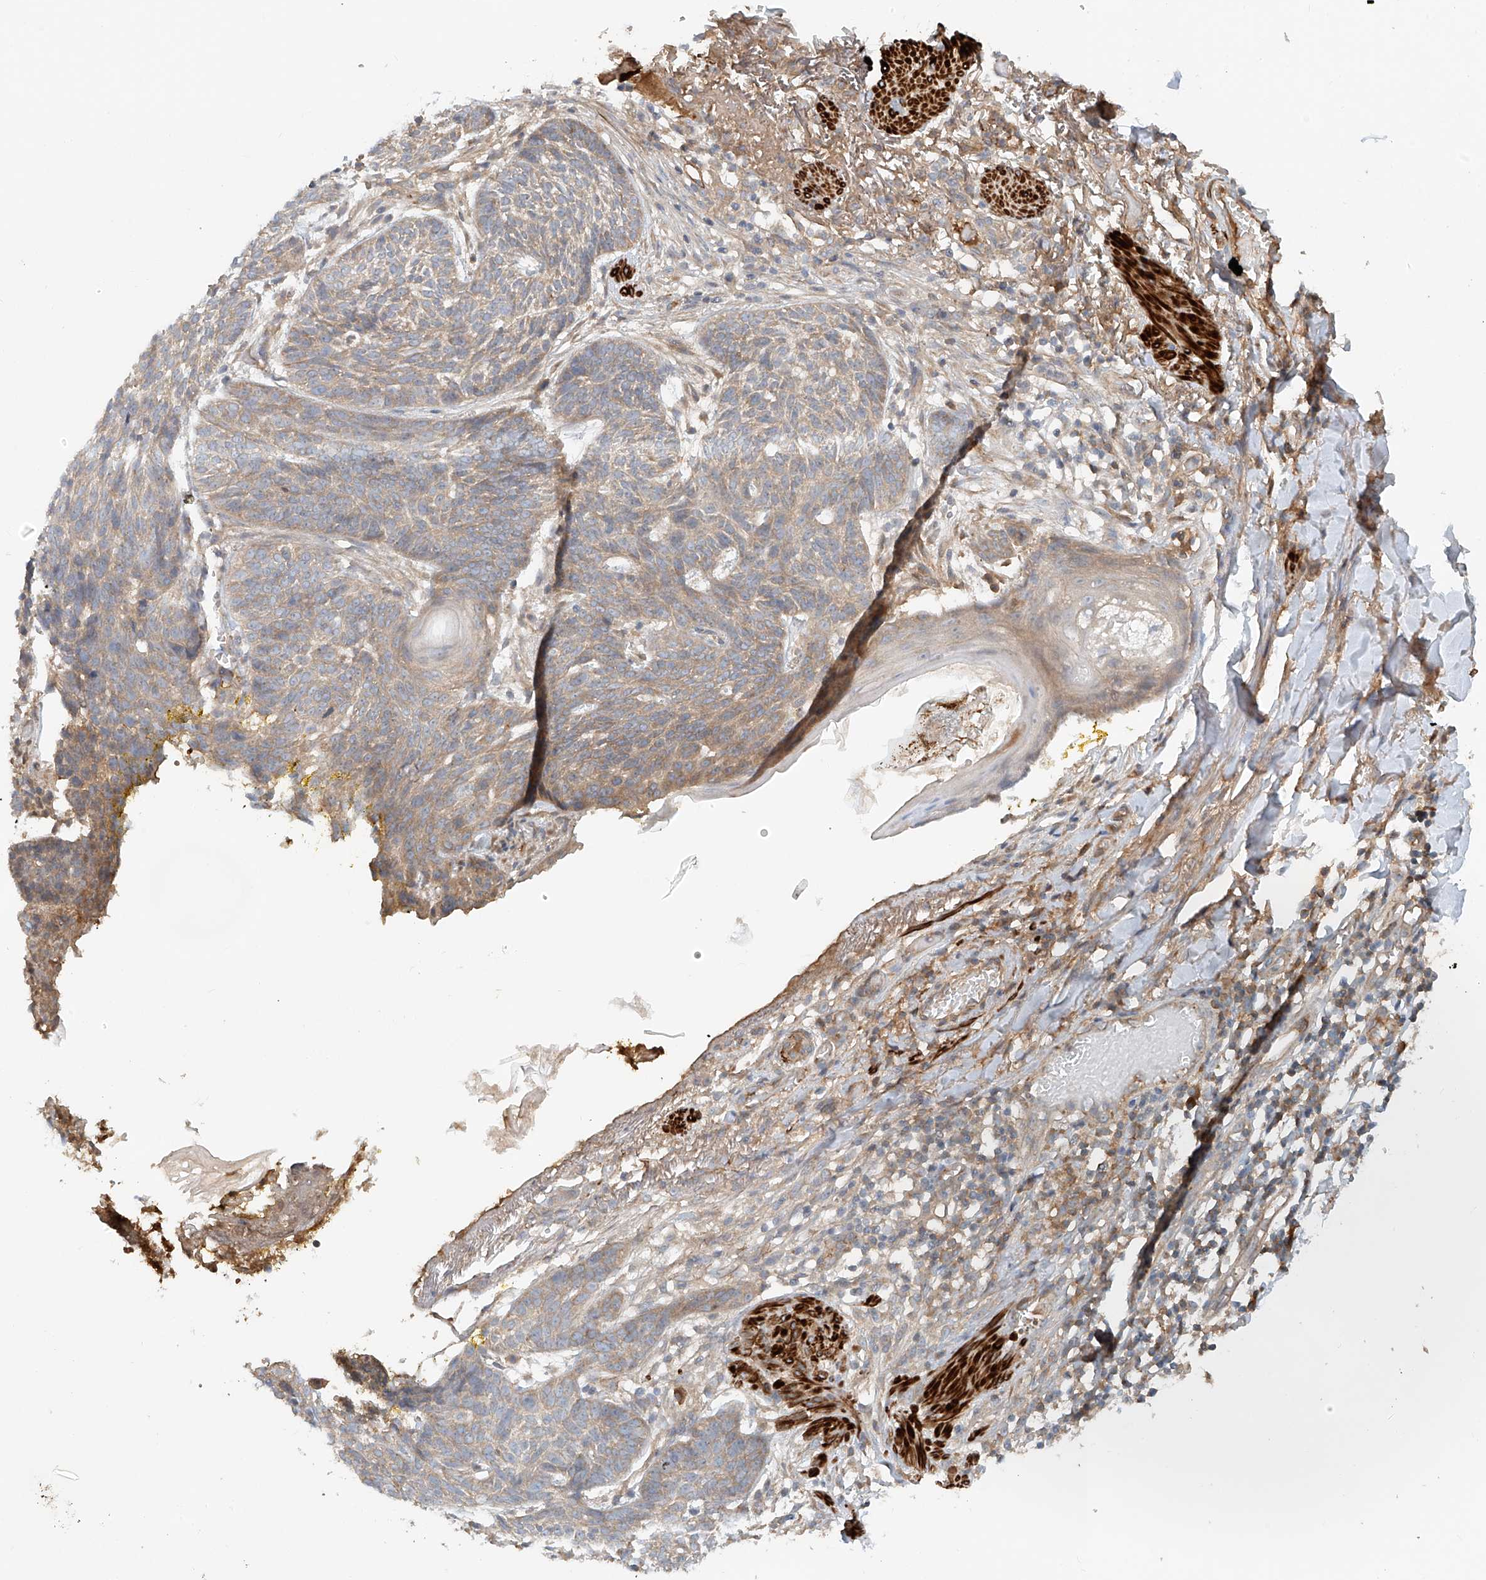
{"staining": {"intensity": "weak", "quantity": ">75%", "location": "cytoplasmic/membranous"}, "tissue": "skin cancer", "cell_type": "Tumor cells", "image_type": "cancer", "snomed": [{"axis": "morphology", "description": "Normal tissue, NOS"}, {"axis": "morphology", "description": "Basal cell carcinoma"}, {"axis": "topography", "description": "Skin"}], "caption": "Weak cytoplasmic/membranous protein expression is appreciated in approximately >75% of tumor cells in basal cell carcinoma (skin).", "gene": "LYRM9", "patient": {"sex": "male", "age": 64}}